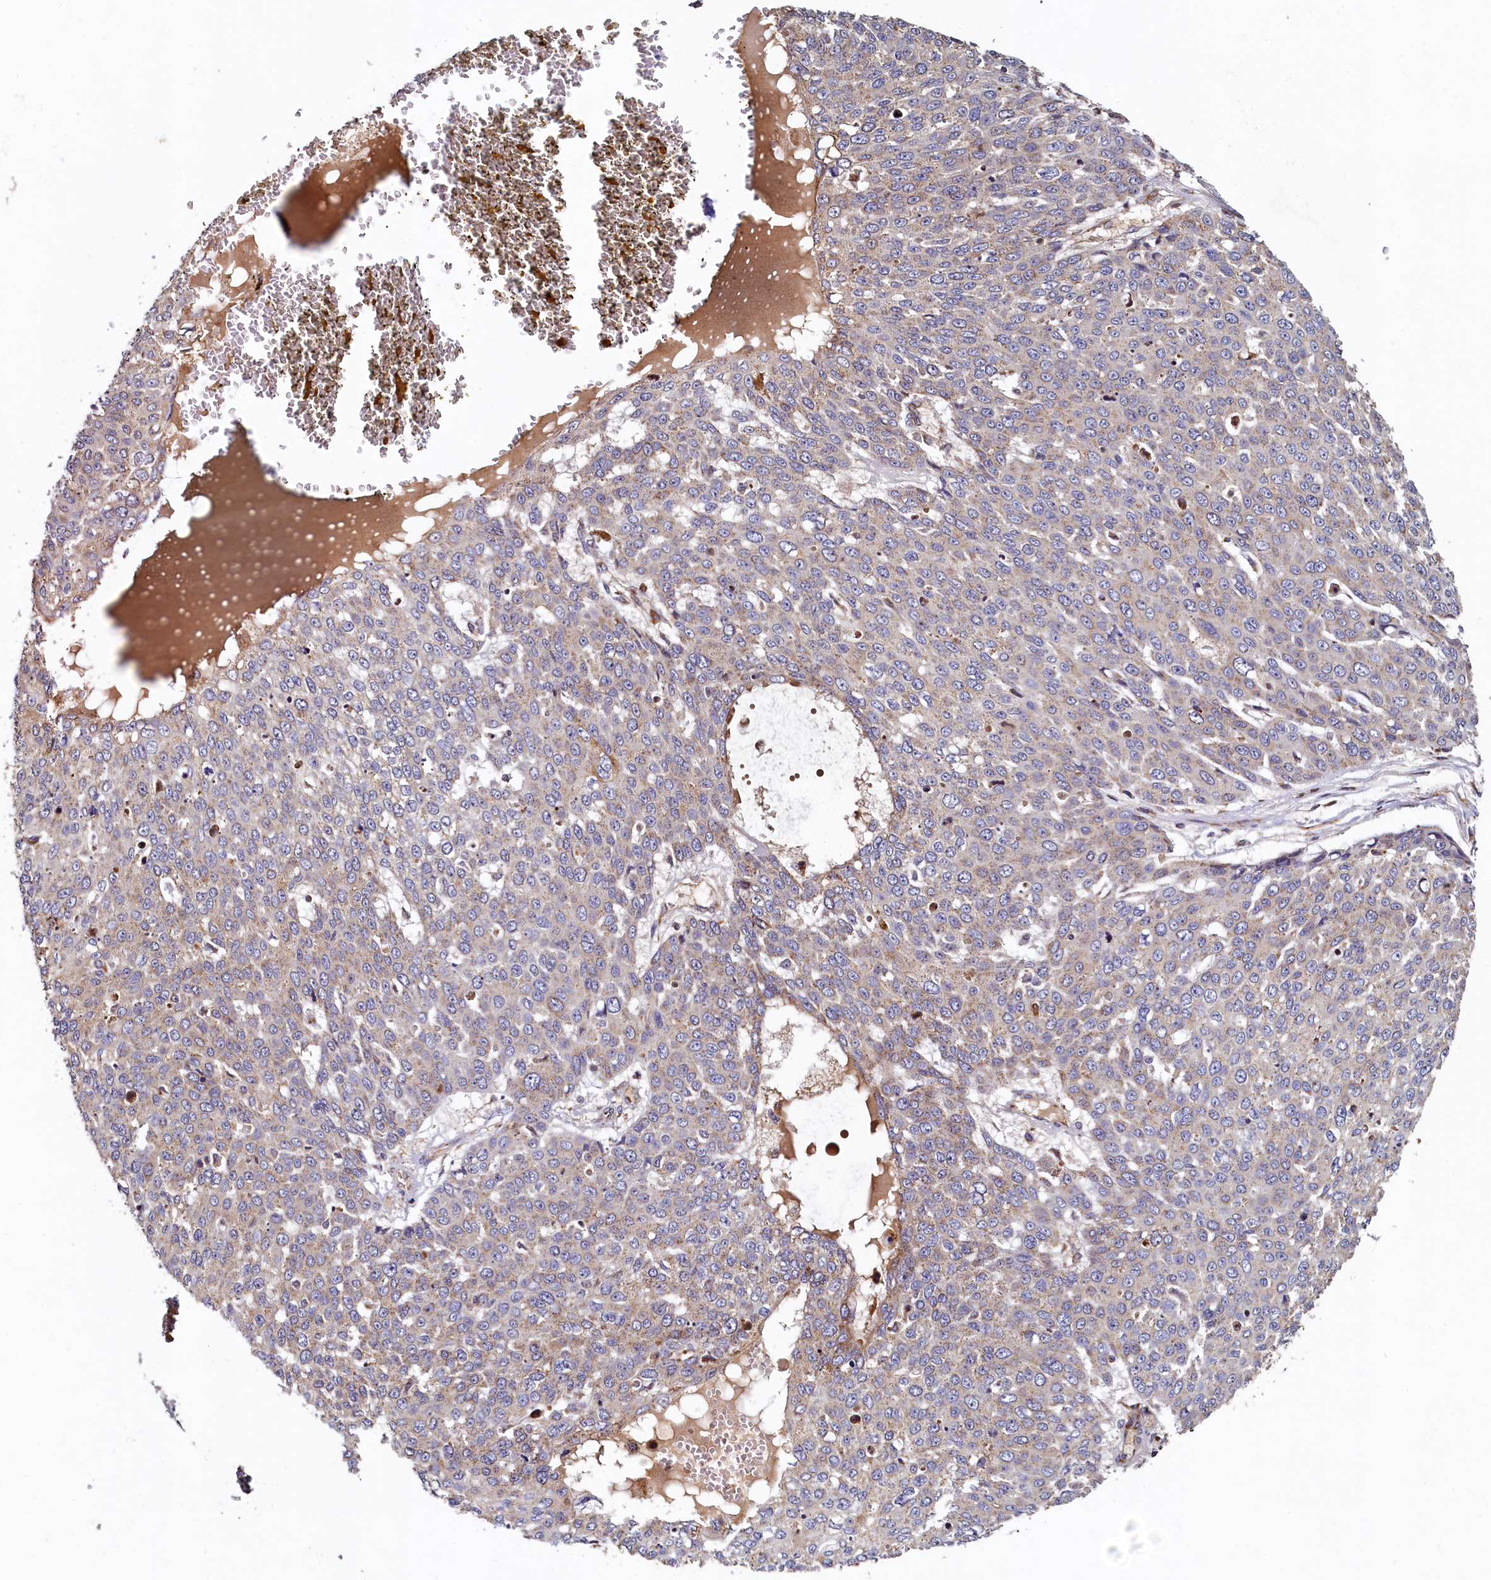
{"staining": {"intensity": "weak", "quantity": "25%-75%", "location": "cytoplasmic/membranous"}, "tissue": "skin cancer", "cell_type": "Tumor cells", "image_type": "cancer", "snomed": [{"axis": "morphology", "description": "Squamous cell carcinoma, NOS"}, {"axis": "topography", "description": "Skin"}], "caption": "Approximately 25%-75% of tumor cells in human skin squamous cell carcinoma reveal weak cytoplasmic/membranous protein positivity as visualized by brown immunohistochemical staining.", "gene": "NCKAP5L", "patient": {"sex": "male", "age": 71}}